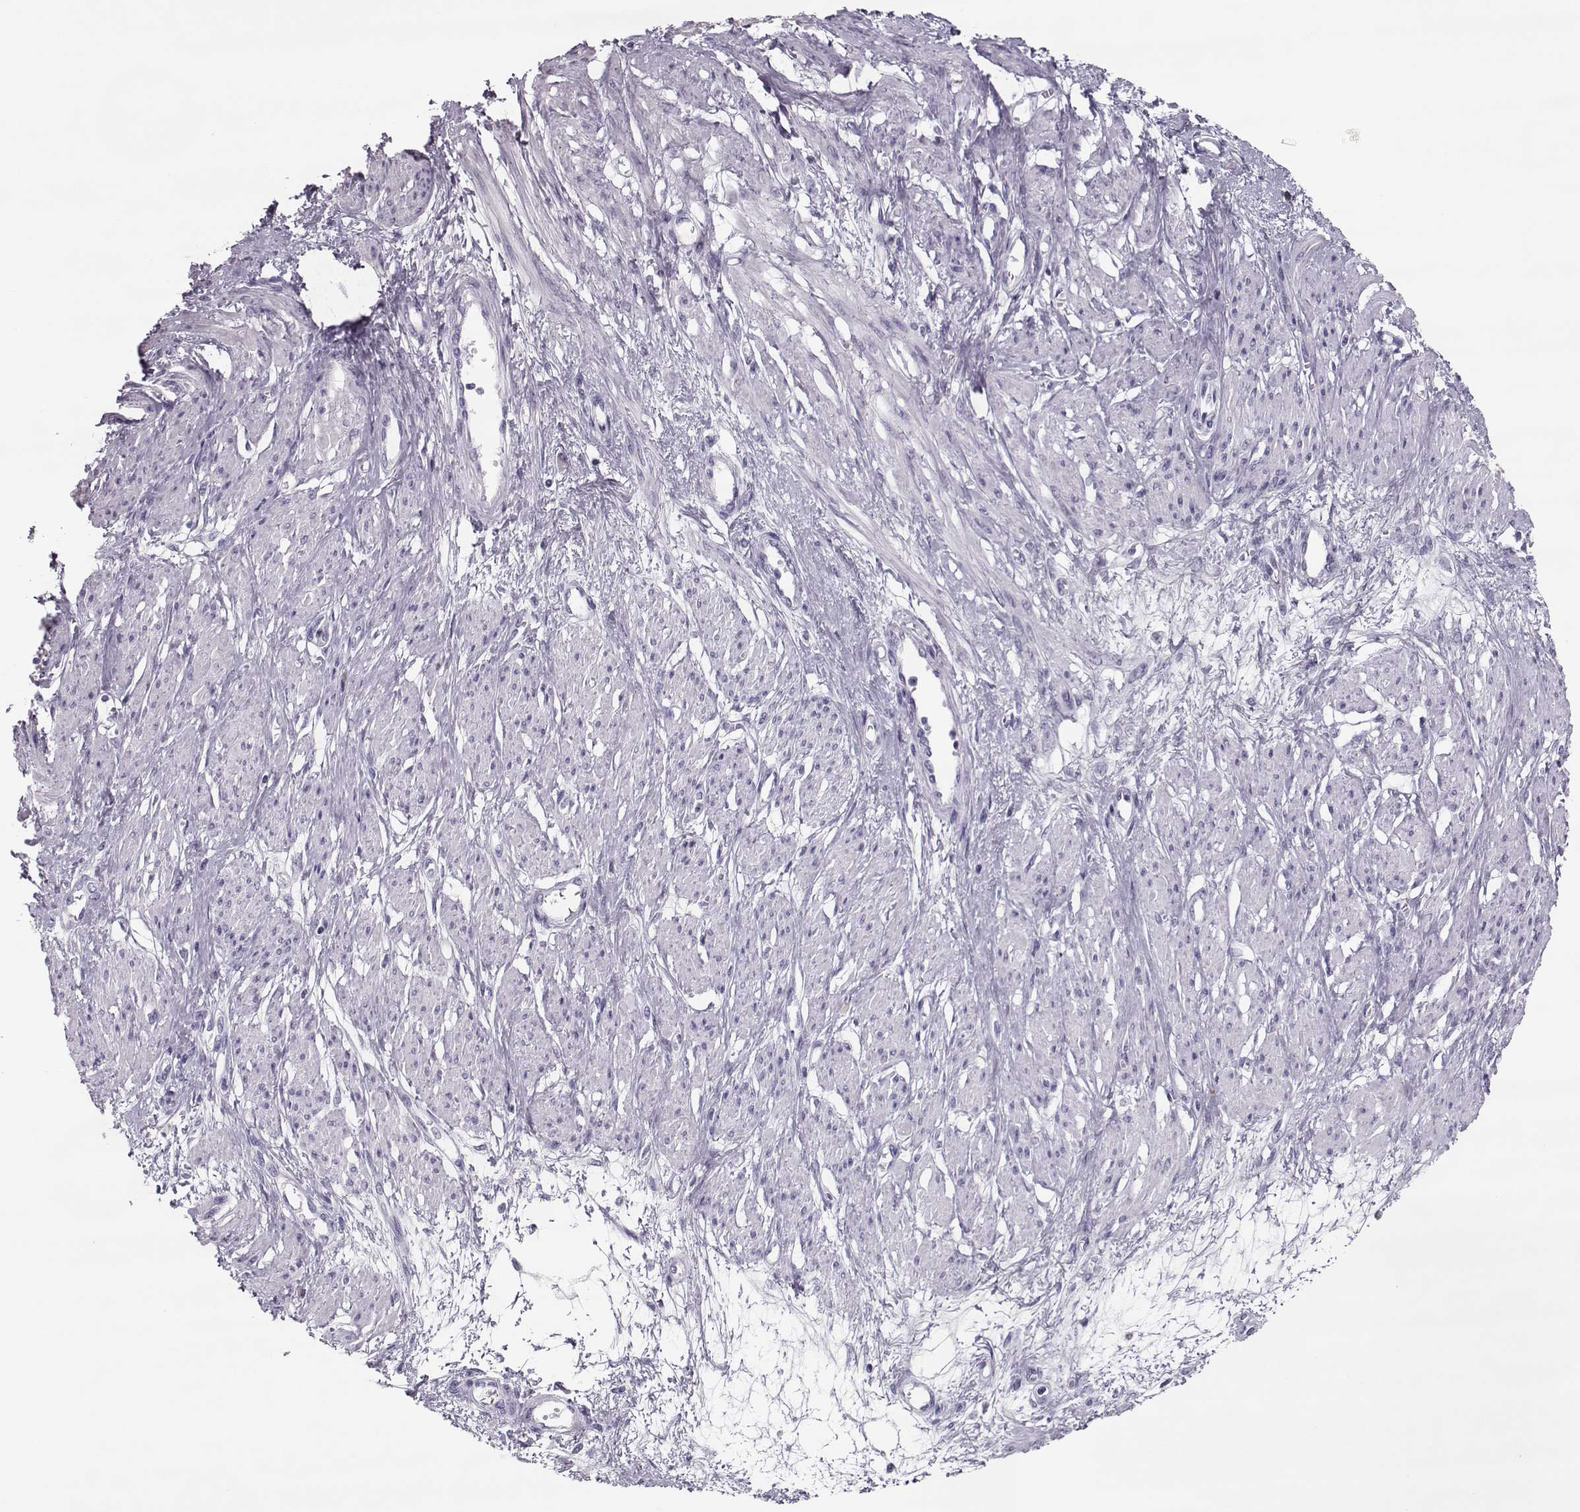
{"staining": {"intensity": "negative", "quantity": "none", "location": "none"}, "tissue": "smooth muscle", "cell_type": "Smooth muscle cells", "image_type": "normal", "snomed": [{"axis": "morphology", "description": "Normal tissue, NOS"}, {"axis": "topography", "description": "Smooth muscle"}, {"axis": "topography", "description": "Uterus"}], "caption": "DAB (3,3'-diaminobenzidine) immunohistochemical staining of benign smooth muscle exhibits no significant staining in smooth muscle cells. (IHC, brightfield microscopy, high magnification).", "gene": "SGO1", "patient": {"sex": "female", "age": 39}}